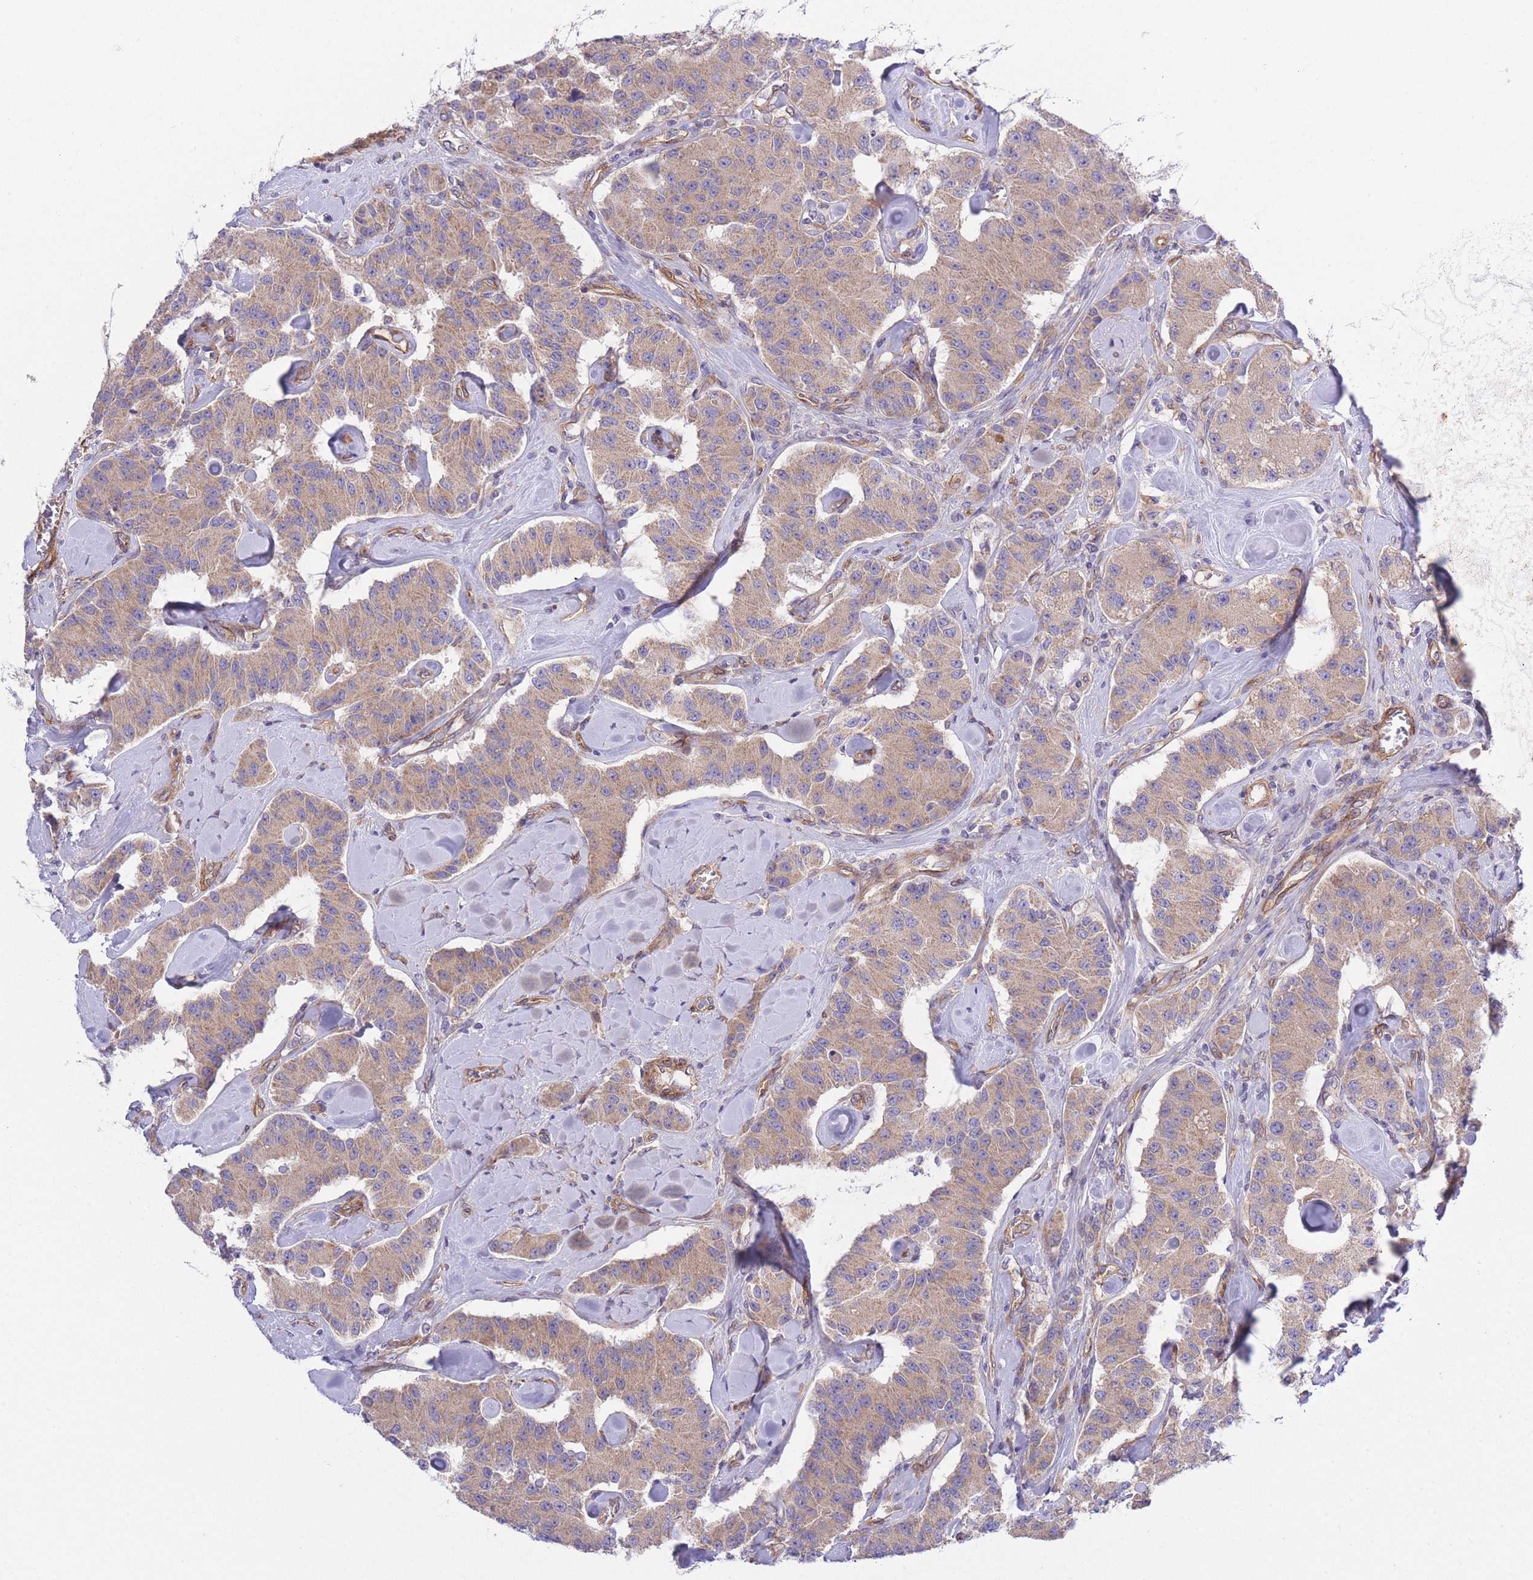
{"staining": {"intensity": "weak", "quantity": ">75%", "location": "cytoplasmic/membranous"}, "tissue": "carcinoid", "cell_type": "Tumor cells", "image_type": "cancer", "snomed": [{"axis": "morphology", "description": "Carcinoid, malignant, NOS"}, {"axis": "topography", "description": "Pancreas"}], "caption": "Weak cytoplasmic/membranous protein expression is seen in about >75% of tumor cells in malignant carcinoid.", "gene": "CHAC1", "patient": {"sex": "male", "age": 41}}